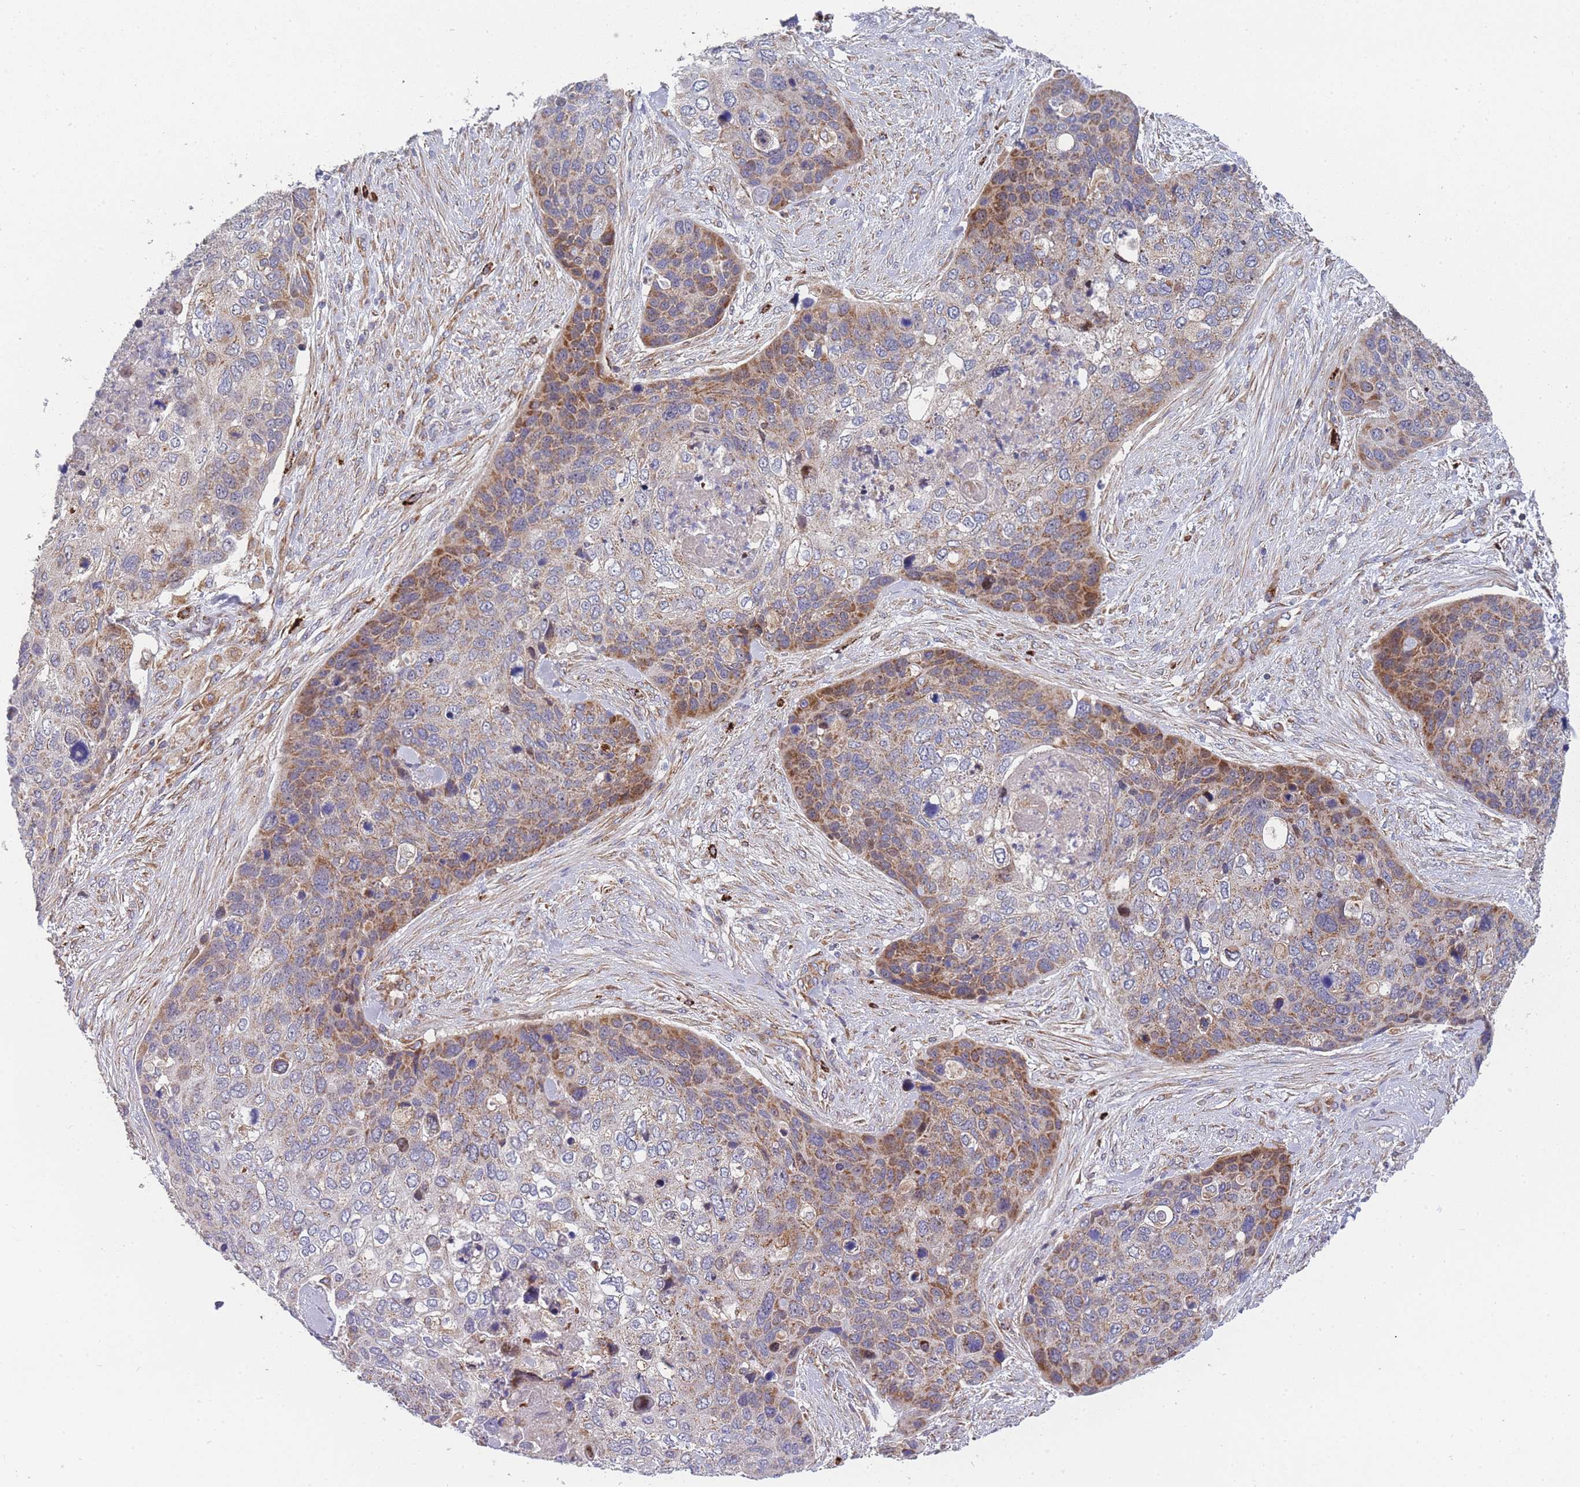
{"staining": {"intensity": "moderate", "quantity": "25%-75%", "location": "cytoplasmic/membranous"}, "tissue": "skin cancer", "cell_type": "Tumor cells", "image_type": "cancer", "snomed": [{"axis": "morphology", "description": "Basal cell carcinoma"}, {"axis": "topography", "description": "Skin"}], "caption": "Protein expression analysis of human skin basal cell carcinoma reveals moderate cytoplasmic/membranous staining in about 25%-75% of tumor cells. The staining was performed using DAB (3,3'-diaminobenzidine), with brown indicating positive protein expression. Nuclei are stained blue with hematoxylin.", "gene": "MTRES1", "patient": {"sex": "female", "age": 74}}